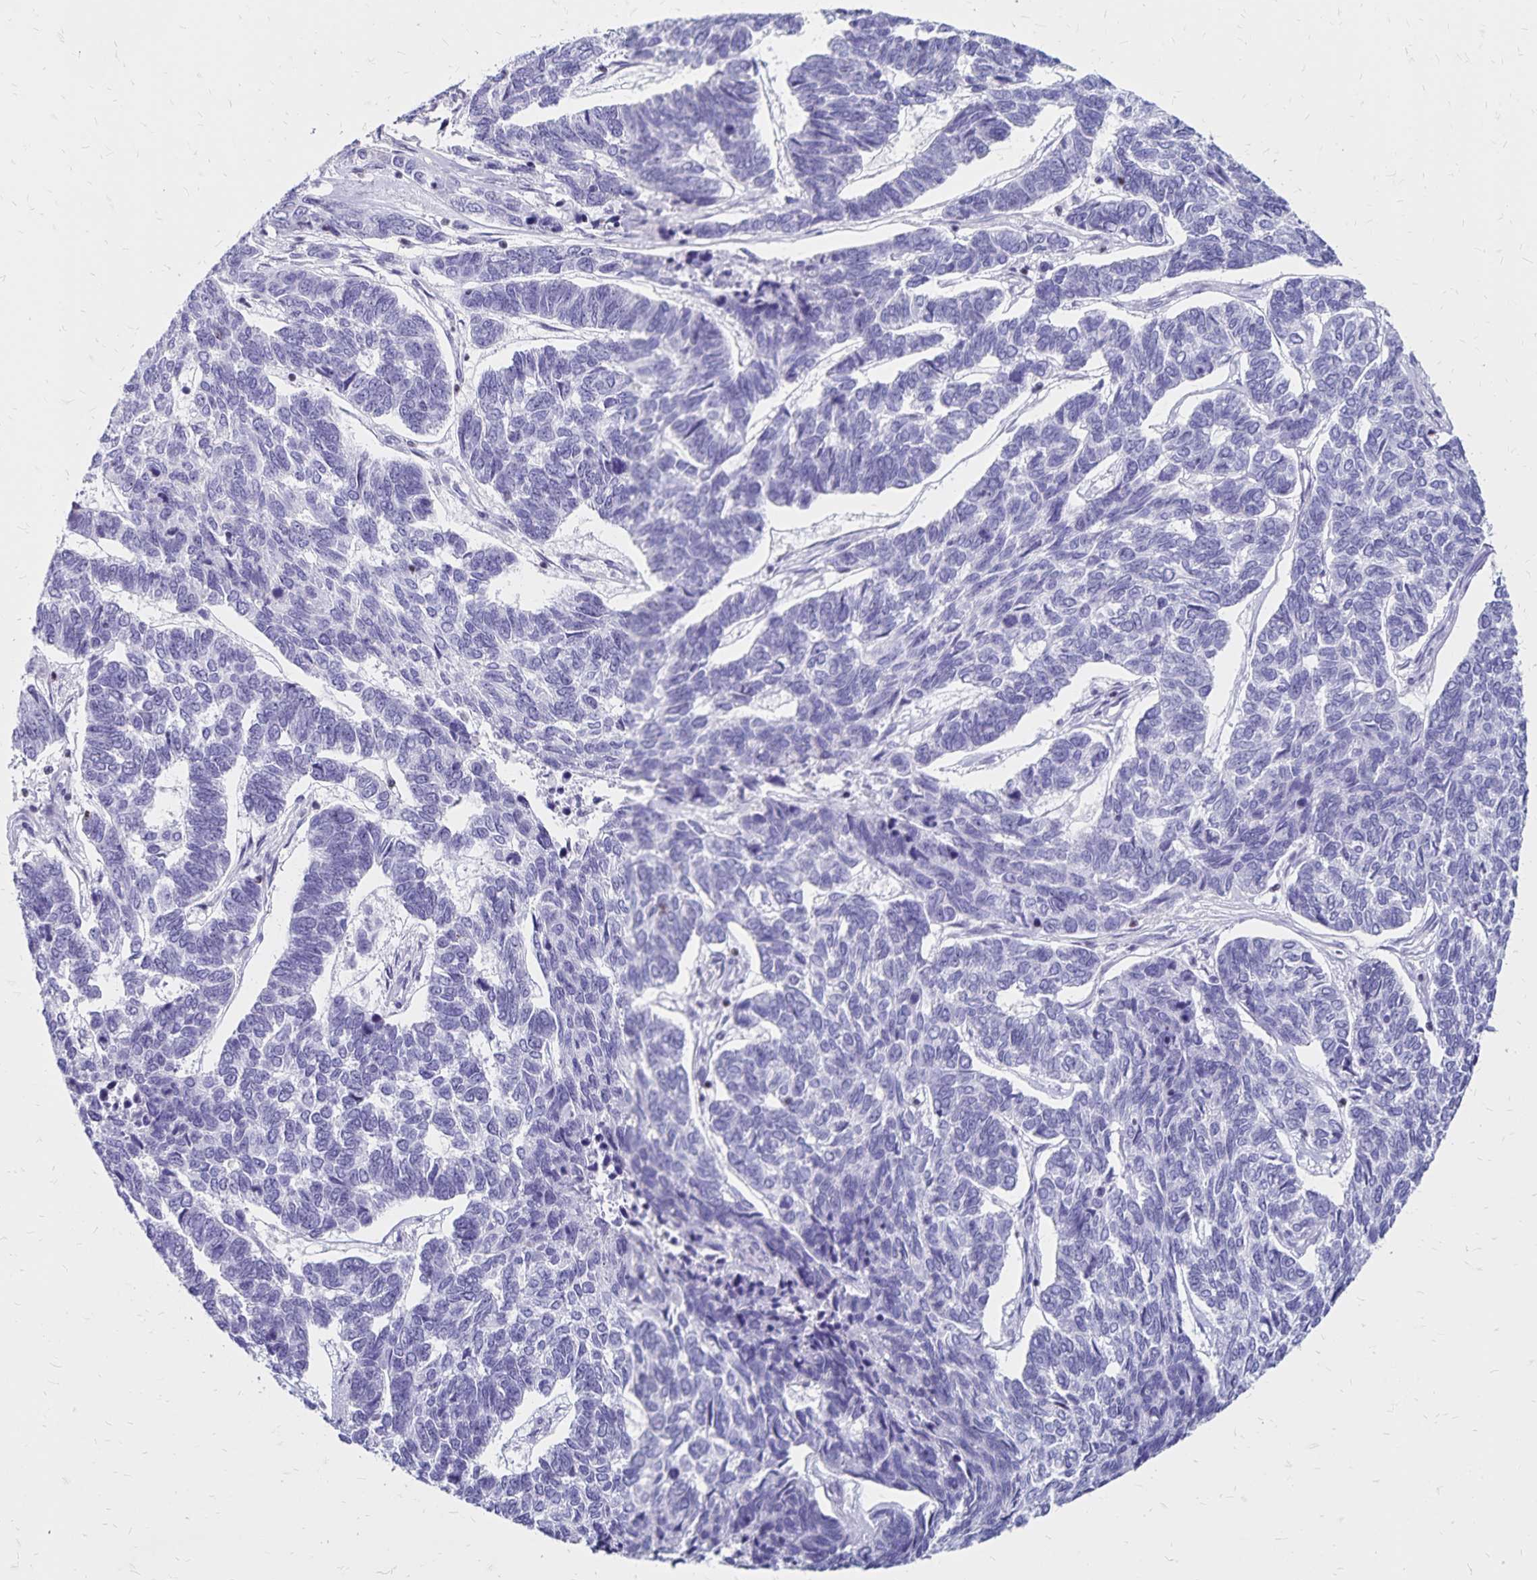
{"staining": {"intensity": "negative", "quantity": "none", "location": "none"}, "tissue": "skin cancer", "cell_type": "Tumor cells", "image_type": "cancer", "snomed": [{"axis": "morphology", "description": "Basal cell carcinoma"}, {"axis": "topography", "description": "Skin"}], "caption": "There is no significant expression in tumor cells of skin cancer (basal cell carcinoma). Nuclei are stained in blue.", "gene": "IKZF1", "patient": {"sex": "female", "age": 65}}